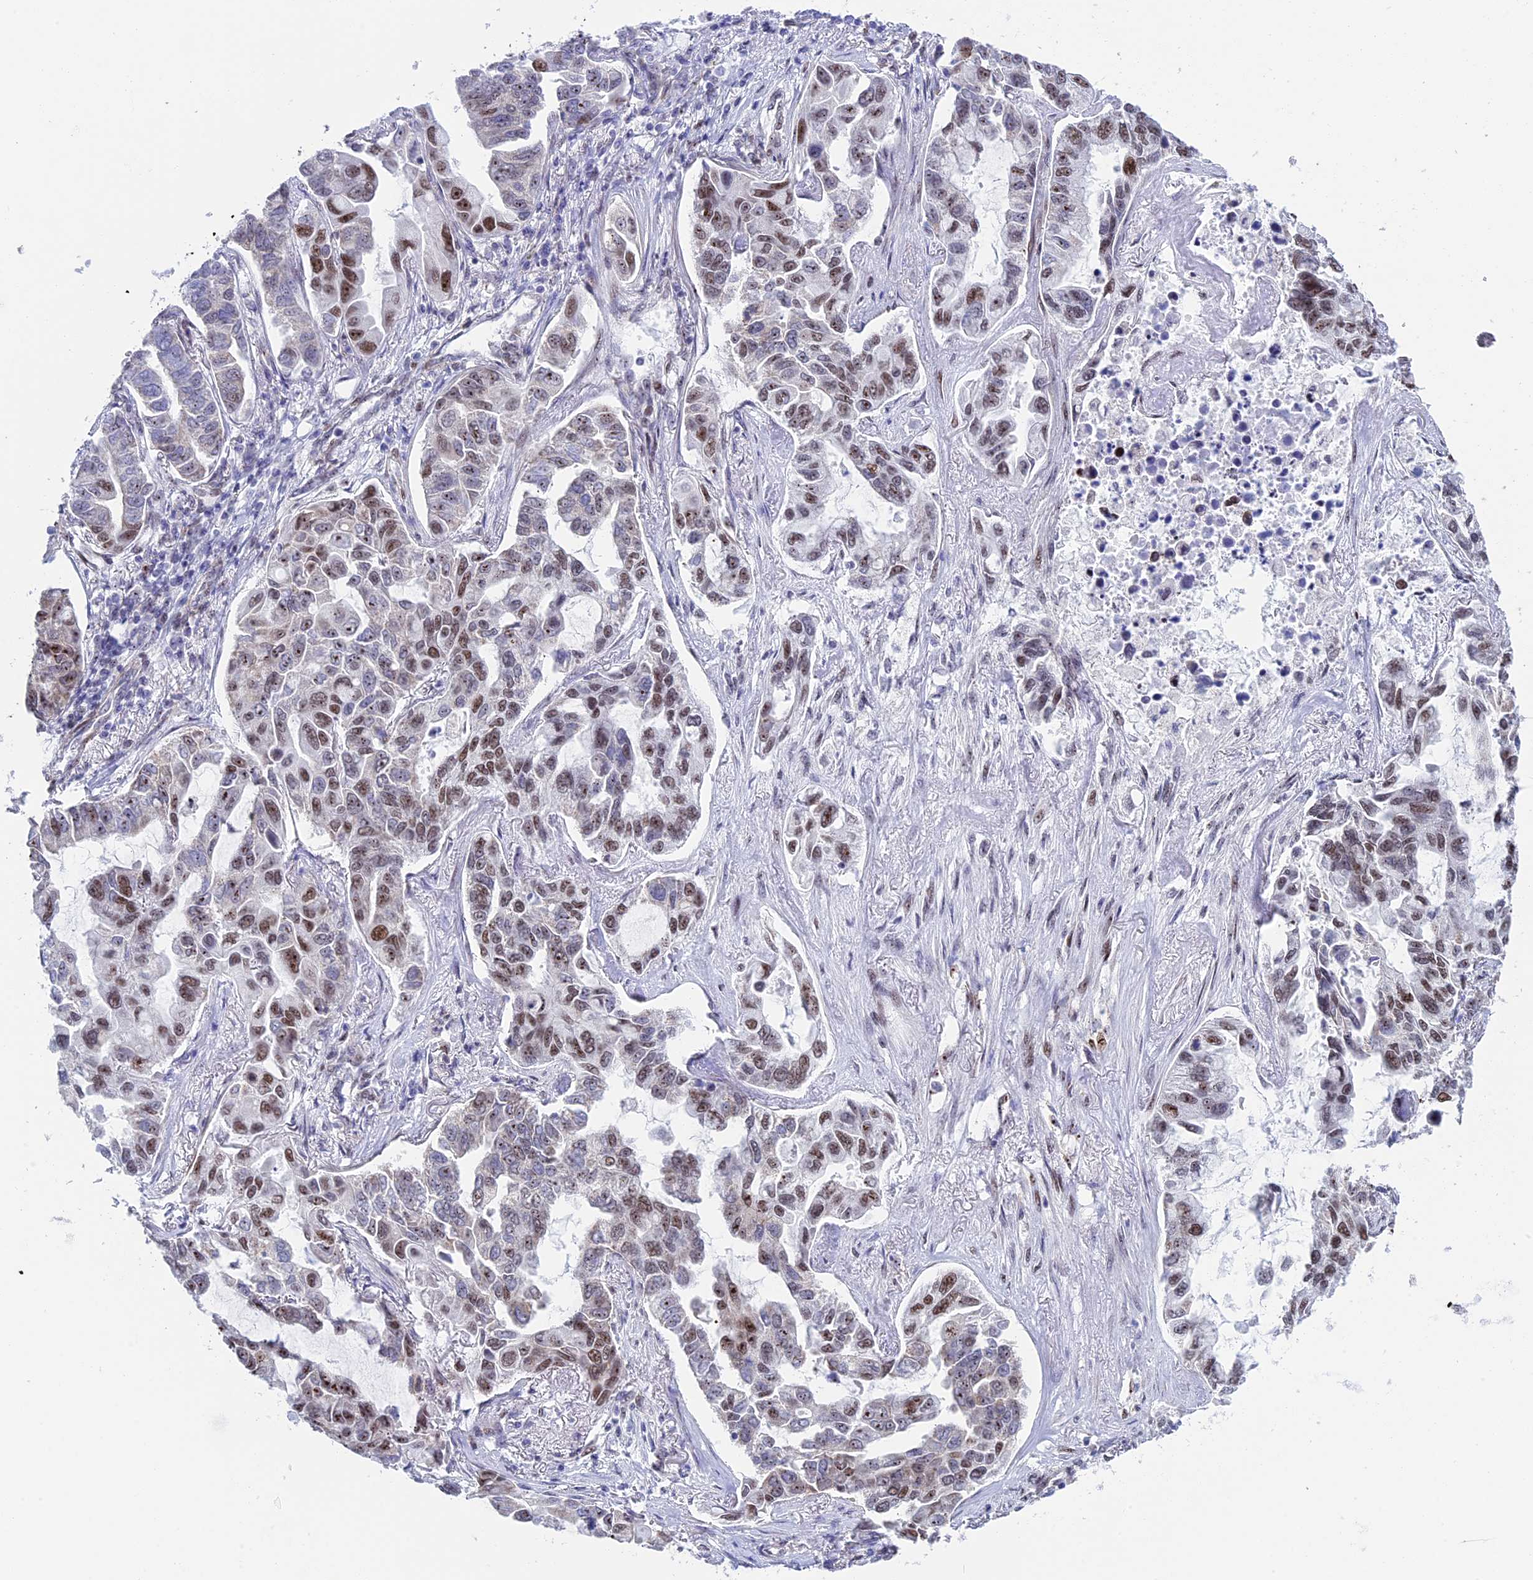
{"staining": {"intensity": "moderate", "quantity": "25%-75%", "location": "nuclear"}, "tissue": "lung cancer", "cell_type": "Tumor cells", "image_type": "cancer", "snomed": [{"axis": "morphology", "description": "Adenocarcinoma, NOS"}, {"axis": "topography", "description": "Lung"}], "caption": "Brown immunohistochemical staining in lung cancer (adenocarcinoma) shows moderate nuclear expression in approximately 25%-75% of tumor cells.", "gene": "CCDC86", "patient": {"sex": "male", "age": 64}}